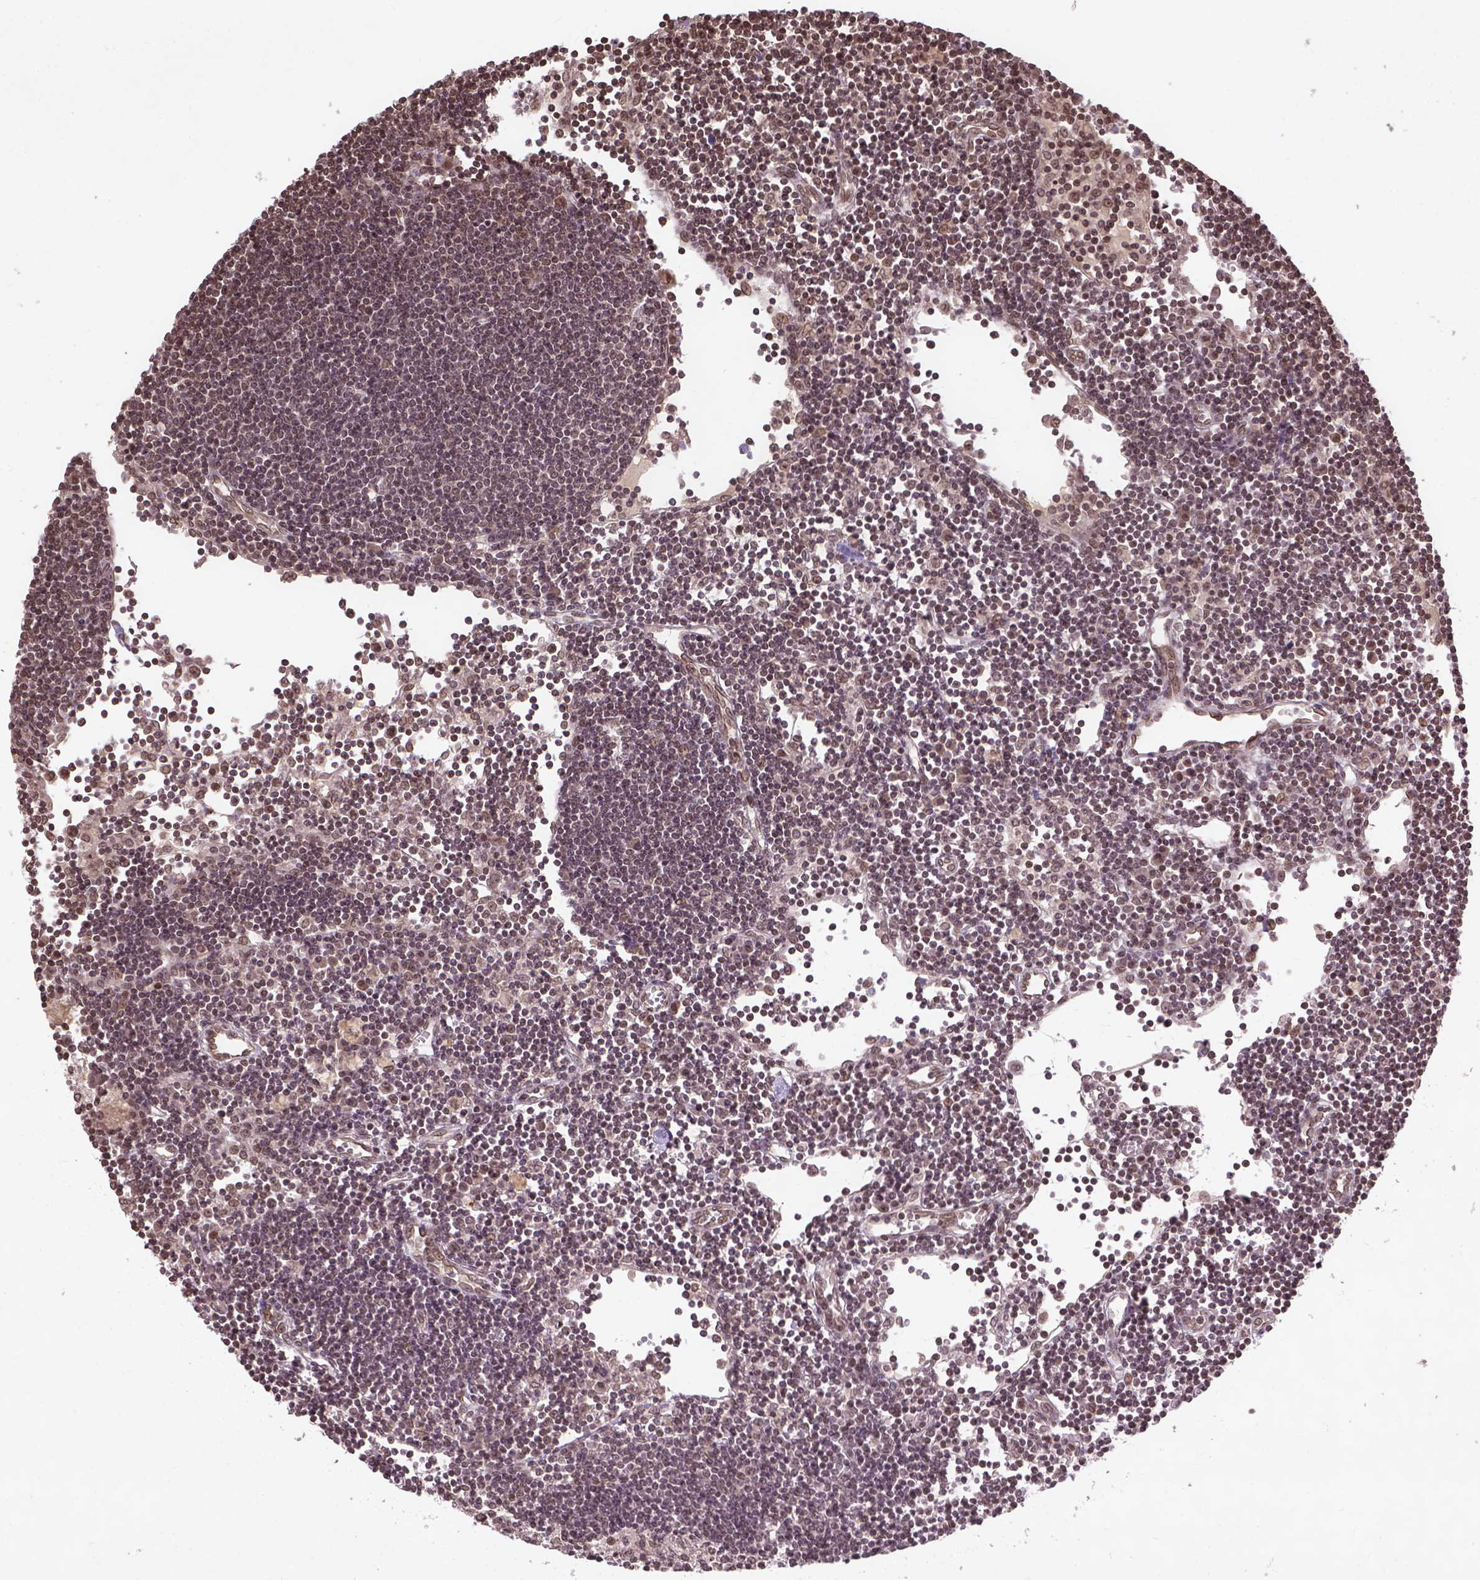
{"staining": {"intensity": "moderate", "quantity": "25%-75%", "location": "nuclear"}, "tissue": "lymph node", "cell_type": "Non-germinal center cells", "image_type": "normal", "snomed": [{"axis": "morphology", "description": "Normal tissue, NOS"}, {"axis": "topography", "description": "Lymph node"}], "caption": "The image exhibits immunohistochemical staining of normal lymph node. There is moderate nuclear positivity is seen in approximately 25%-75% of non-germinal center cells. The staining was performed using DAB (3,3'-diaminobenzidine) to visualize the protein expression in brown, while the nuclei were stained in blue with hematoxylin (Magnification: 20x).", "gene": "BANF1", "patient": {"sex": "female", "age": 65}}